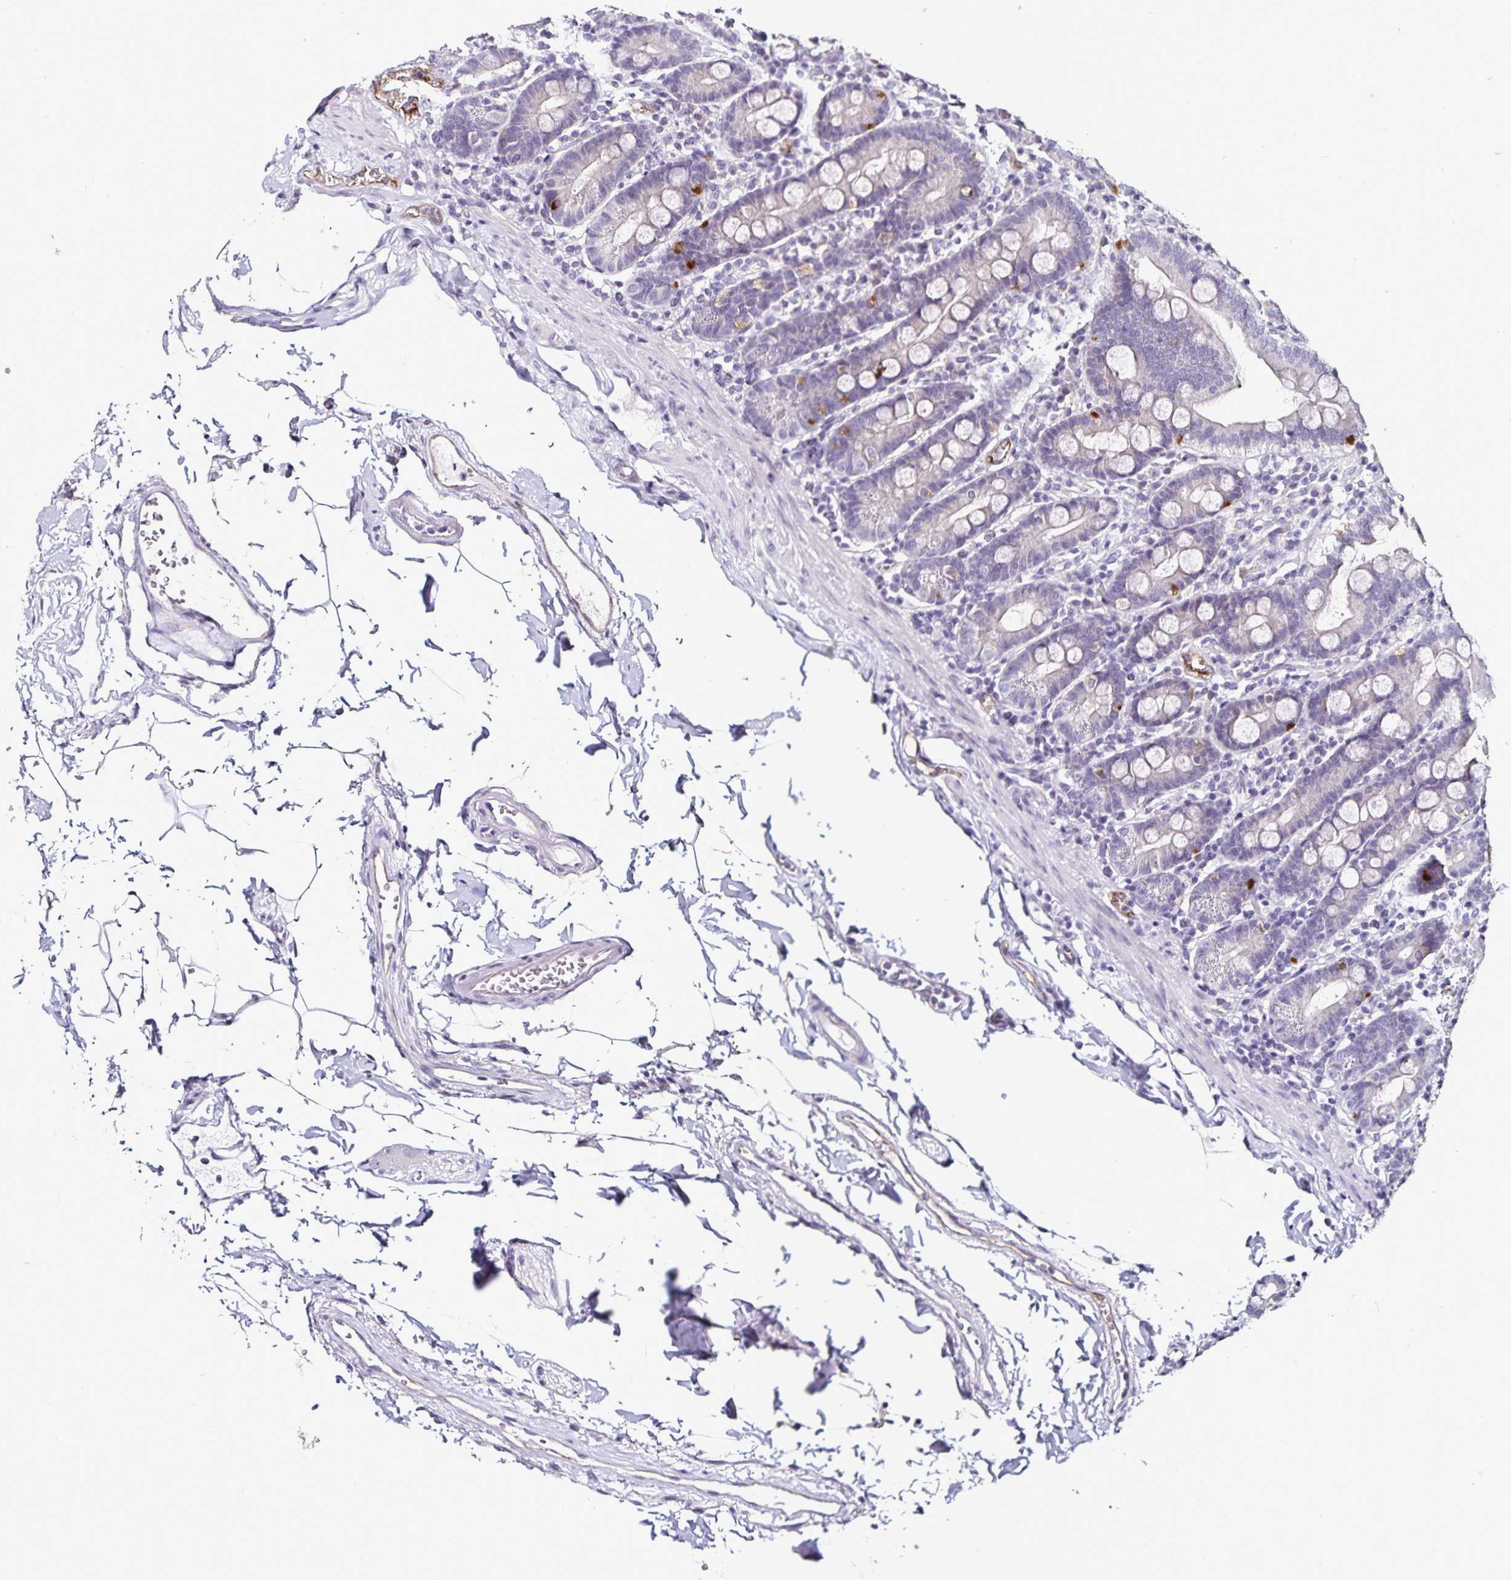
{"staining": {"intensity": "strong", "quantity": "<25%", "location": "cytoplasmic/membranous"}, "tissue": "duodenum", "cell_type": "Glandular cells", "image_type": "normal", "snomed": [{"axis": "morphology", "description": "Normal tissue, NOS"}, {"axis": "topography", "description": "Pancreas"}, {"axis": "topography", "description": "Duodenum"}], "caption": "This histopathology image shows IHC staining of unremarkable human duodenum, with medium strong cytoplasmic/membranous staining in about <25% of glandular cells.", "gene": "TSPAN7", "patient": {"sex": "male", "age": 59}}